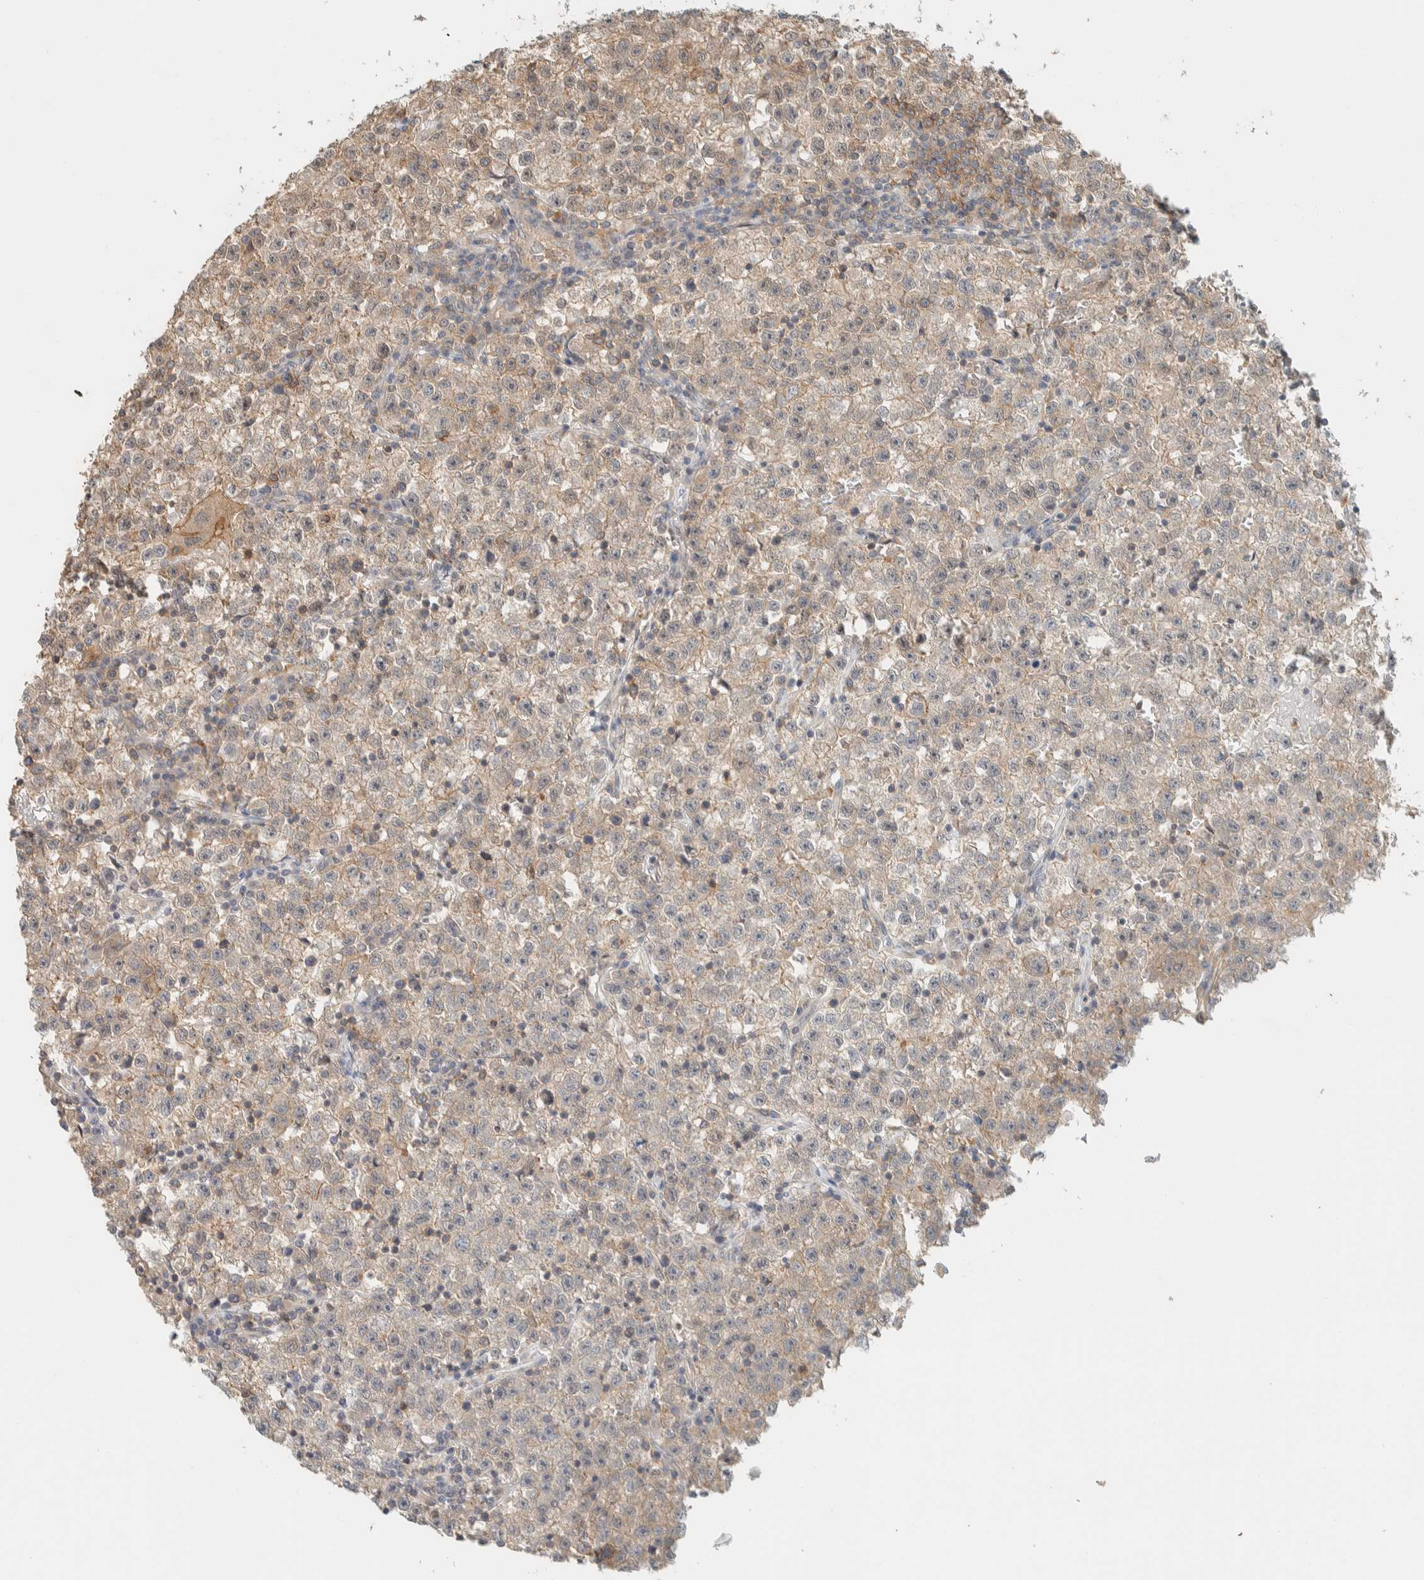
{"staining": {"intensity": "weak", "quantity": "<25%", "location": "cytoplasmic/membranous"}, "tissue": "testis cancer", "cell_type": "Tumor cells", "image_type": "cancer", "snomed": [{"axis": "morphology", "description": "Seminoma, NOS"}, {"axis": "topography", "description": "Testis"}], "caption": "Testis cancer stained for a protein using IHC demonstrates no positivity tumor cells.", "gene": "RAB11FIP1", "patient": {"sex": "male", "age": 22}}